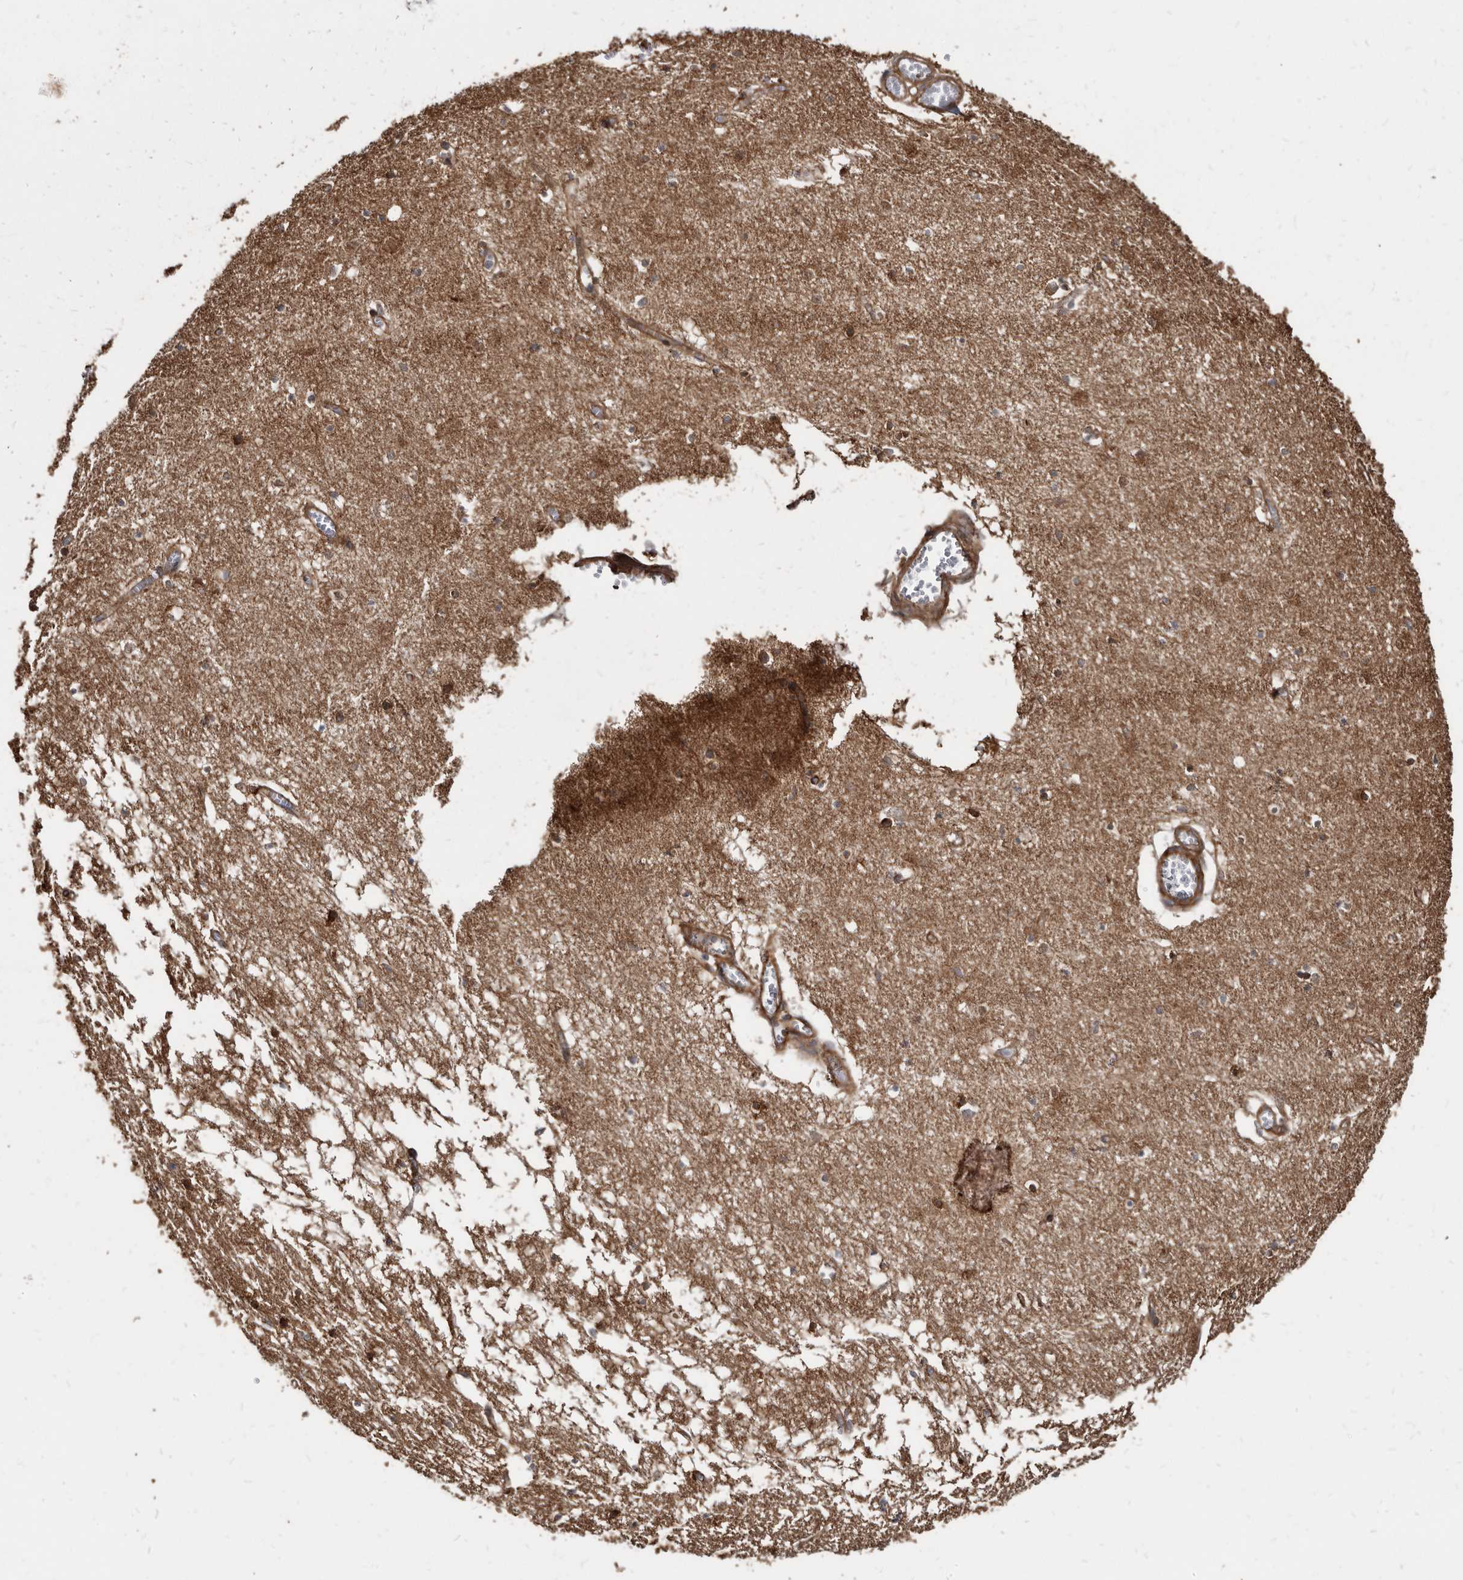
{"staining": {"intensity": "moderate", "quantity": "<25%", "location": "cytoplasmic/membranous"}, "tissue": "hippocampus", "cell_type": "Glial cells", "image_type": "normal", "snomed": [{"axis": "morphology", "description": "Normal tissue, NOS"}, {"axis": "topography", "description": "Hippocampus"}], "caption": "Immunohistochemistry (IHC) (DAB (3,3'-diaminobenzidine)) staining of normal hippocampus shows moderate cytoplasmic/membranous protein staining in about <25% of glial cells. (DAB IHC, brown staining for protein, blue staining for nuclei).", "gene": "KCTD20", "patient": {"sex": "male", "age": 70}}